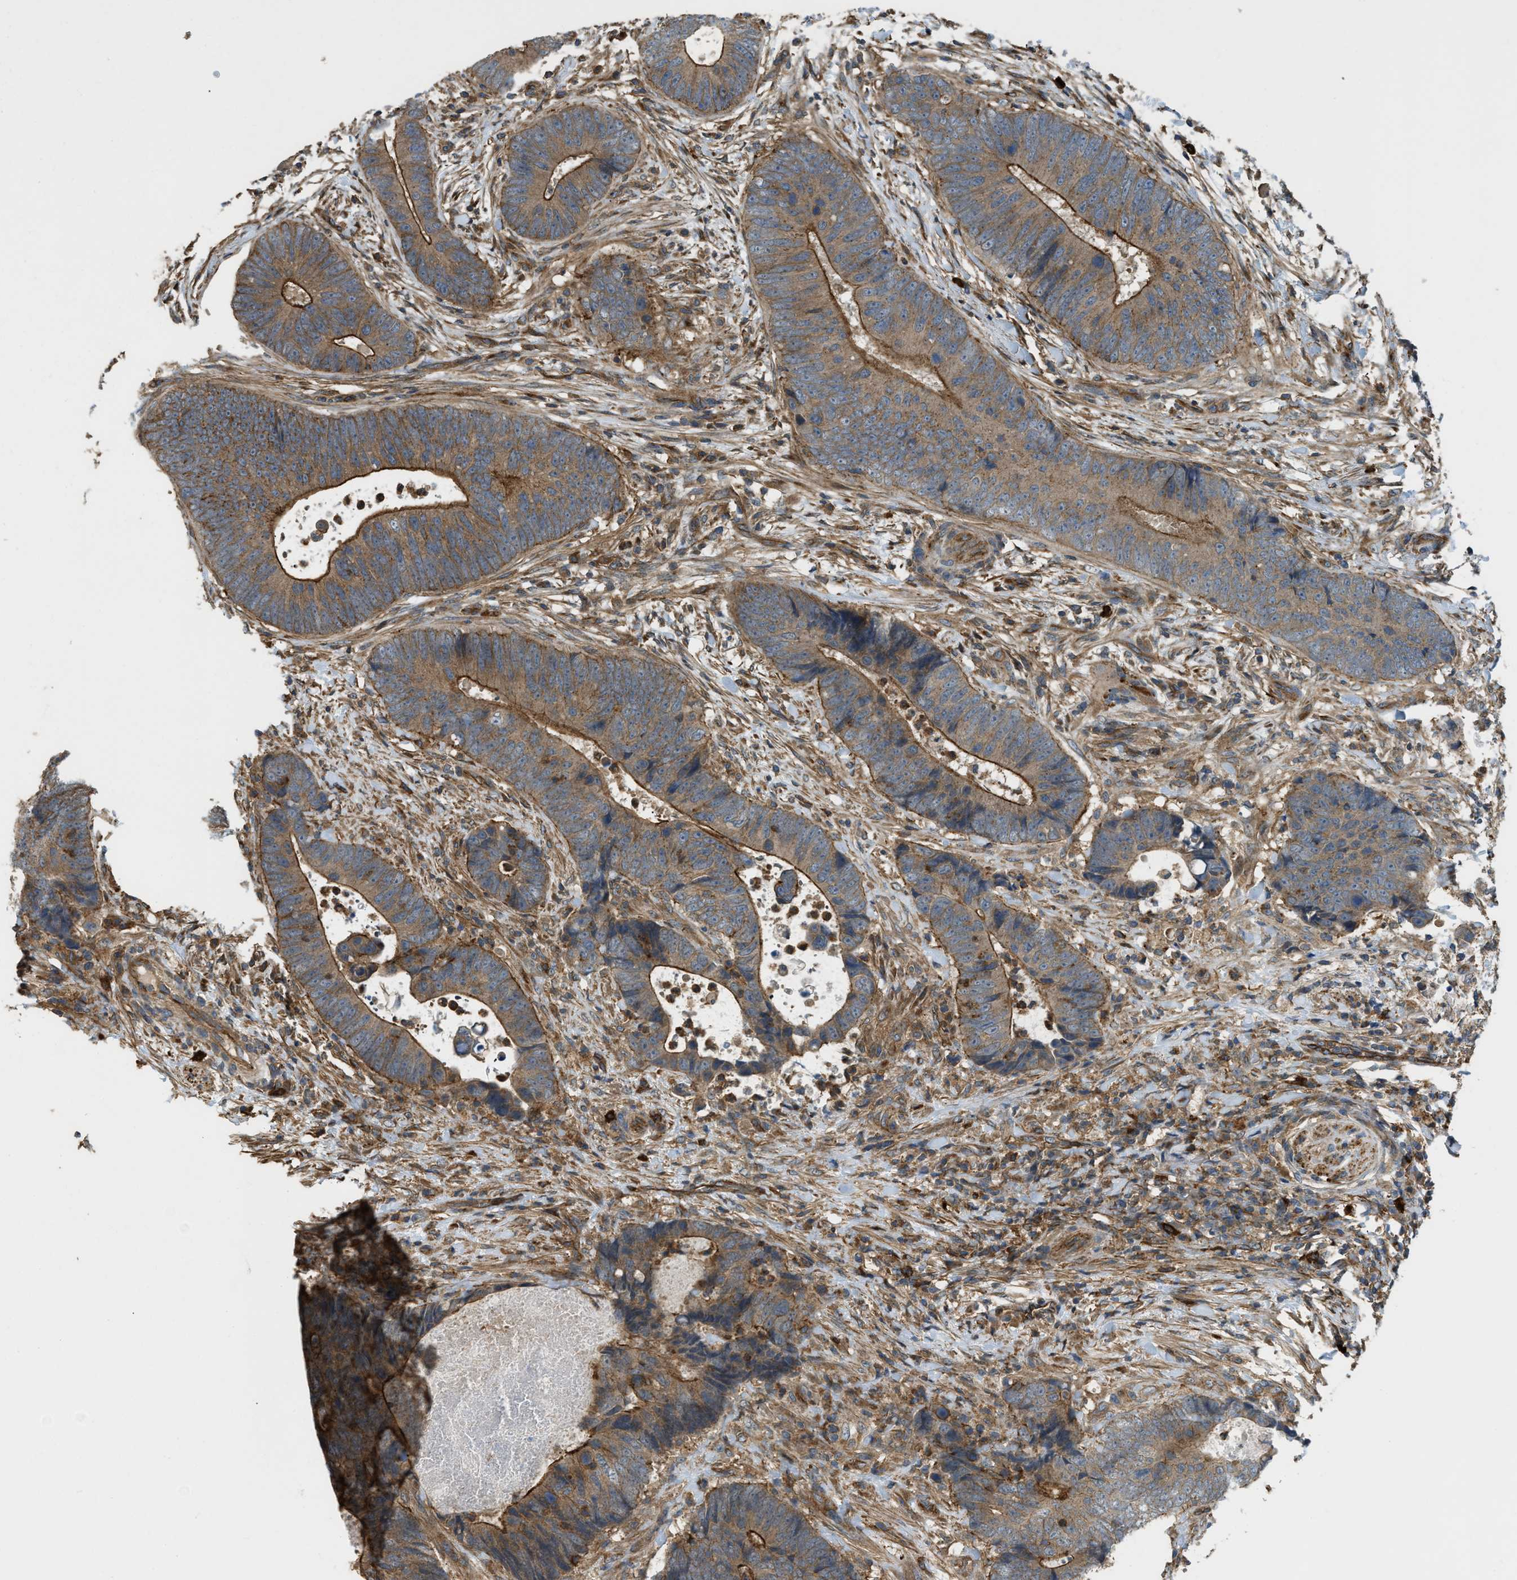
{"staining": {"intensity": "strong", "quantity": "25%-75%", "location": "cytoplasmic/membranous"}, "tissue": "colorectal cancer", "cell_type": "Tumor cells", "image_type": "cancer", "snomed": [{"axis": "morphology", "description": "Adenocarcinoma, NOS"}, {"axis": "topography", "description": "Colon"}], "caption": "Immunohistochemistry of human colorectal adenocarcinoma demonstrates high levels of strong cytoplasmic/membranous positivity in approximately 25%-75% of tumor cells.", "gene": "BAG4", "patient": {"sex": "male", "age": 56}}